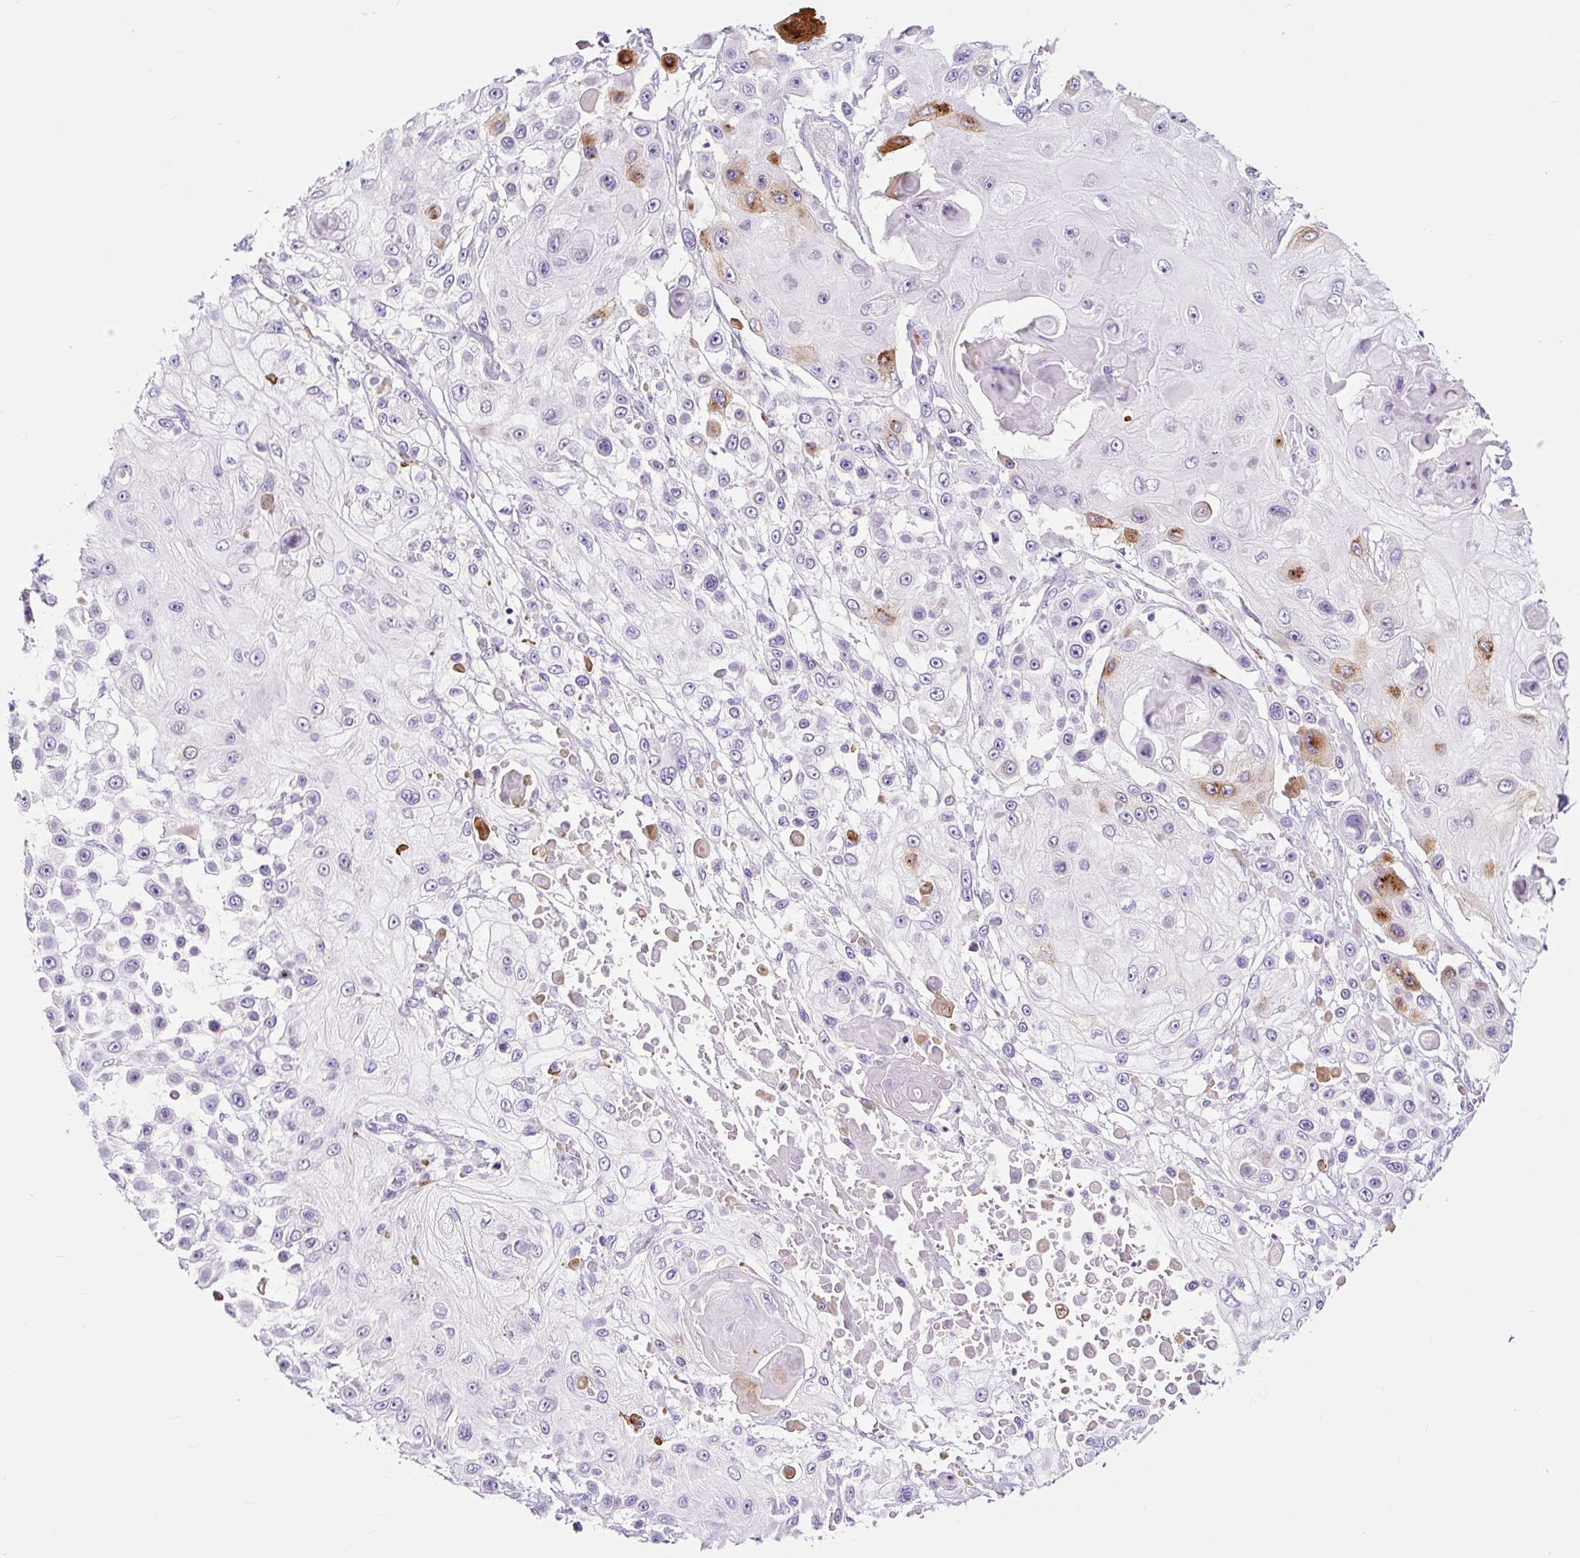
{"staining": {"intensity": "moderate", "quantity": "<25%", "location": "cytoplasmic/membranous"}, "tissue": "skin cancer", "cell_type": "Tumor cells", "image_type": "cancer", "snomed": [{"axis": "morphology", "description": "Squamous cell carcinoma, NOS"}, {"axis": "topography", "description": "Skin"}], "caption": "Skin squamous cell carcinoma stained for a protein exhibits moderate cytoplasmic/membranous positivity in tumor cells.", "gene": "RNF212B", "patient": {"sex": "male", "age": 67}}